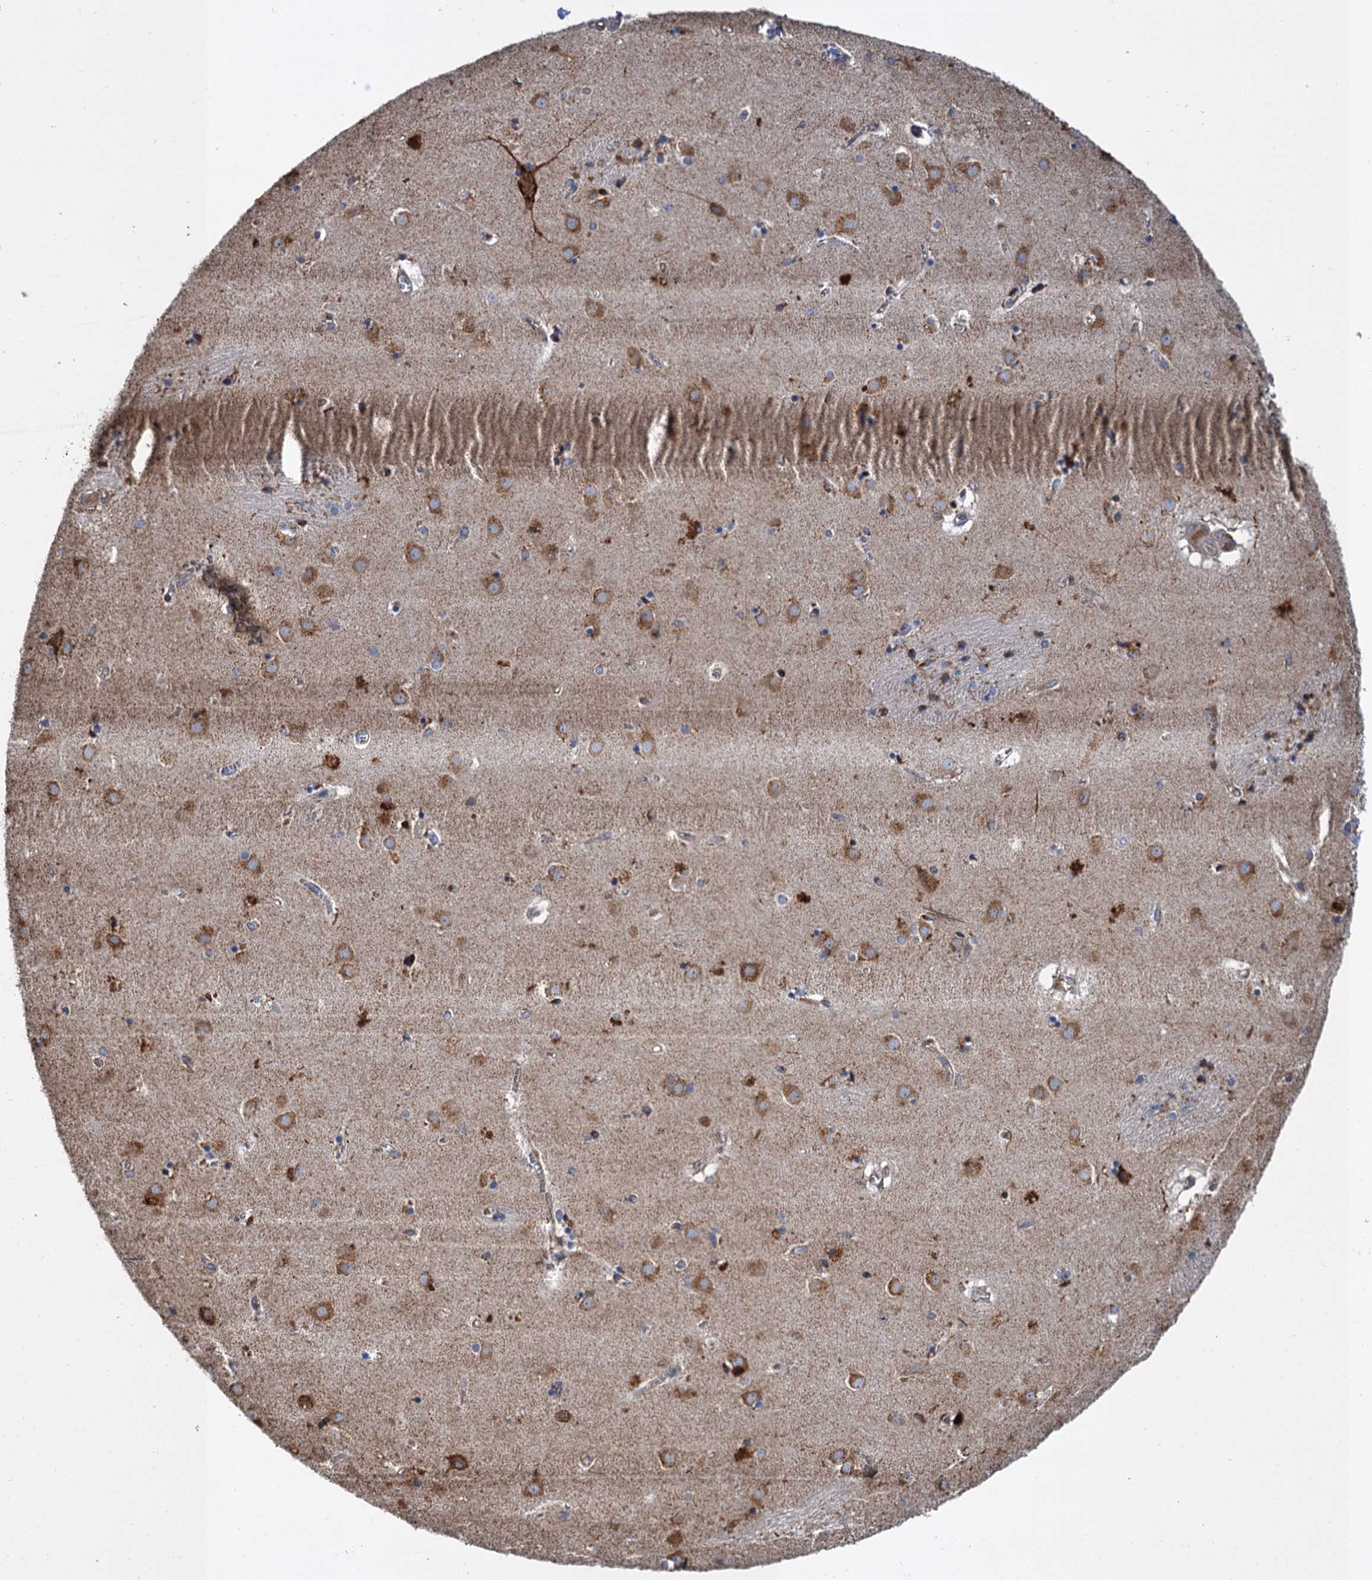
{"staining": {"intensity": "moderate", "quantity": "<25%", "location": "cytoplasmic/membranous"}, "tissue": "caudate", "cell_type": "Glial cells", "image_type": "normal", "snomed": [{"axis": "morphology", "description": "Normal tissue, NOS"}, {"axis": "topography", "description": "Lateral ventricle wall"}], "caption": "This micrograph displays immunohistochemistry (IHC) staining of normal human caudate, with low moderate cytoplasmic/membranous staining in about <25% of glial cells.", "gene": "LINS1", "patient": {"sex": "male", "age": 70}}